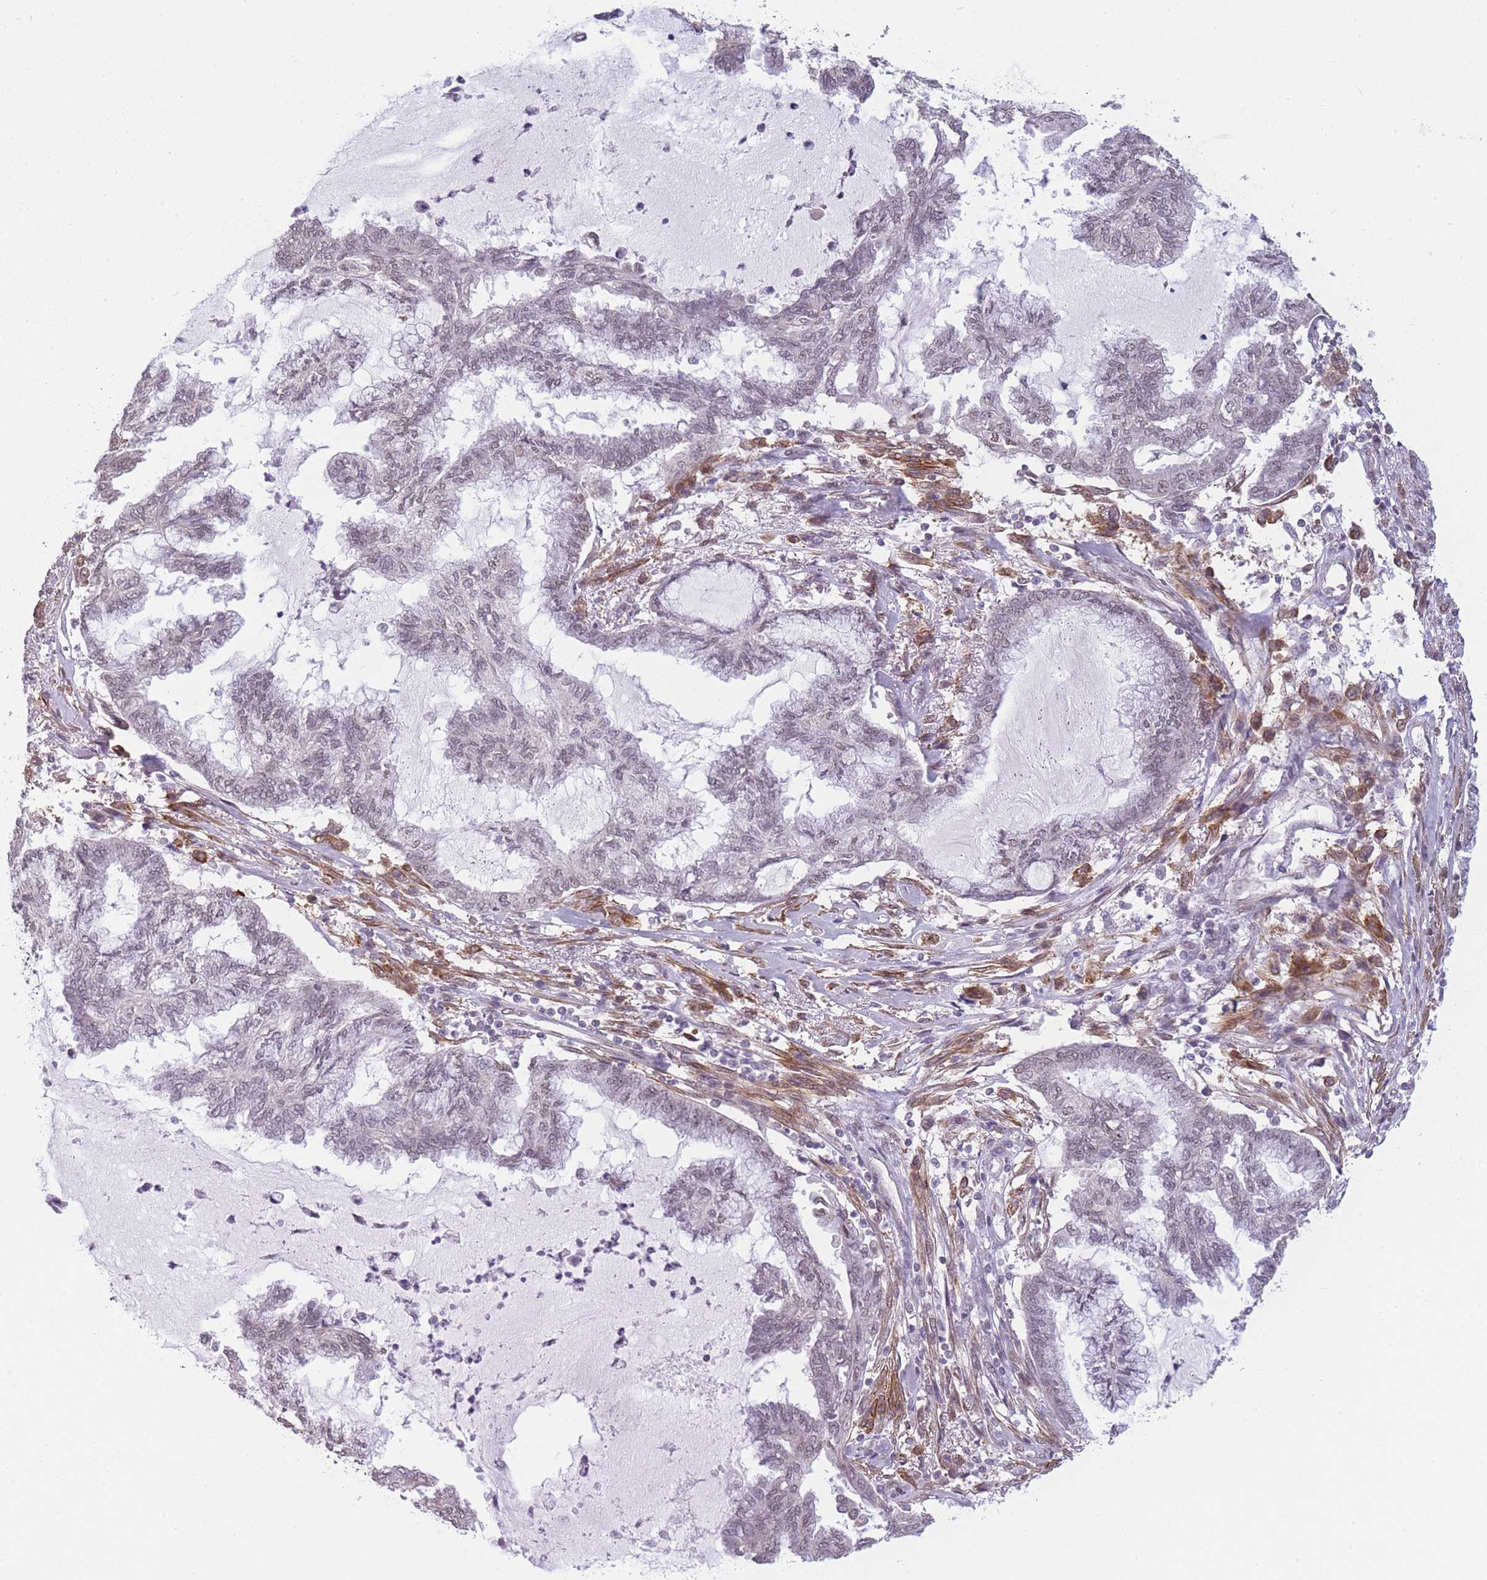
{"staining": {"intensity": "negative", "quantity": "none", "location": "none"}, "tissue": "endometrial cancer", "cell_type": "Tumor cells", "image_type": "cancer", "snomed": [{"axis": "morphology", "description": "Adenocarcinoma, NOS"}, {"axis": "topography", "description": "Endometrium"}], "caption": "The immunohistochemistry photomicrograph has no significant expression in tumor cells of endometrial cancer (adenocarcinoma) tissue. (DAB (3,3'-diaminobenzidine) IHC visualized using brightfield microscopy, high magnification).", "gene": "SIN3B", "patient": {"sex": "female", "age": 86}}